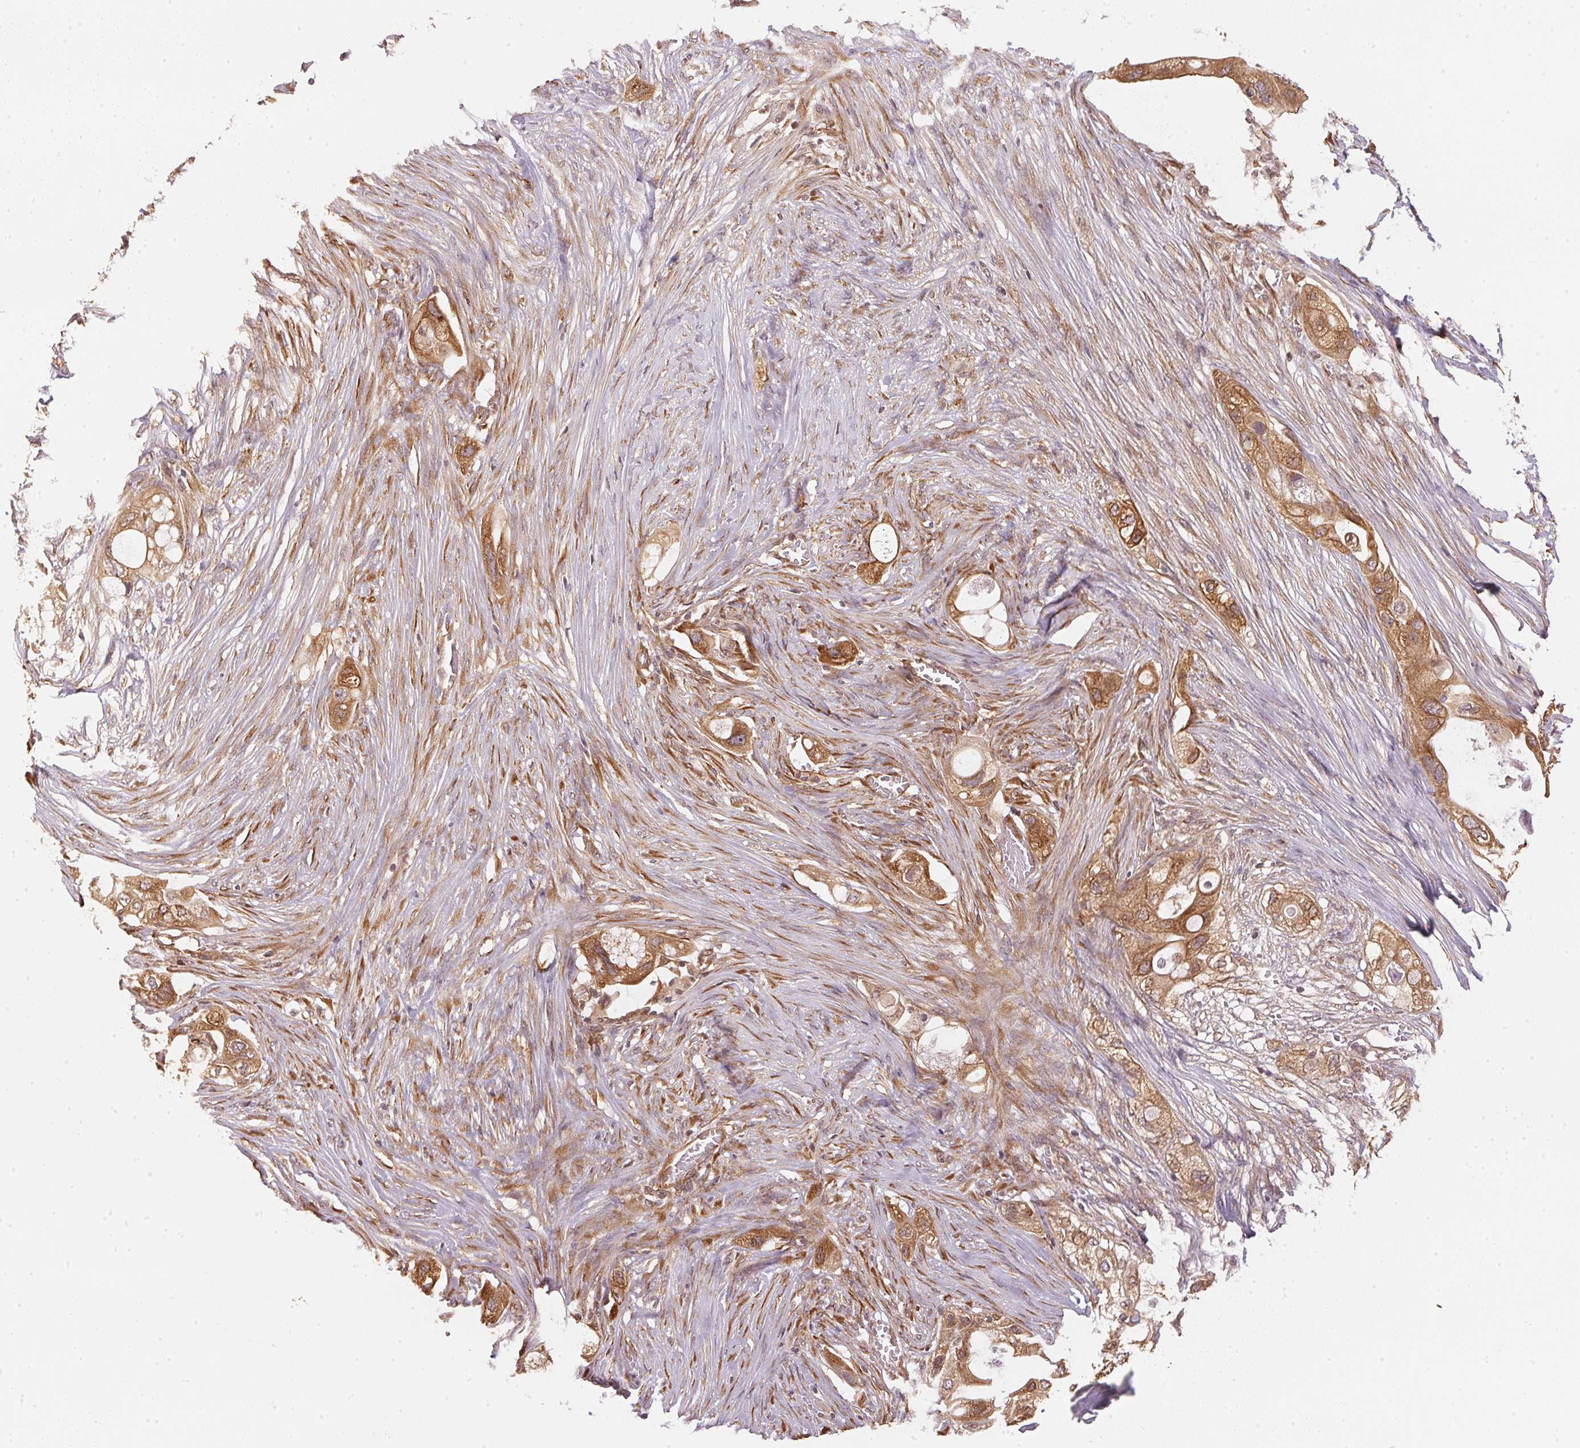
{"staining": {"intensity": "moderate", "quantity": ">75%", "location": "cytoplasmic/membranous"}, "tissue": "pancreatic cancer", "cell_type": "Tumor cells", "image_type": "cancer", "snomed": [{"axis": "morphology", "description": "Adenocarcinoma, NOS"}, {"axis": "topography", "description": "Pancreas"}], "caption": "IHC histopathology image of human pancreatic adenocarcinoma stained for a protein (brown), which shows medium levels of moderate cytoplasmic/membranous expression in about >75% of tumor cells.", "gene": "STRN4", "patient": {"sex": "female", "age": 72}}